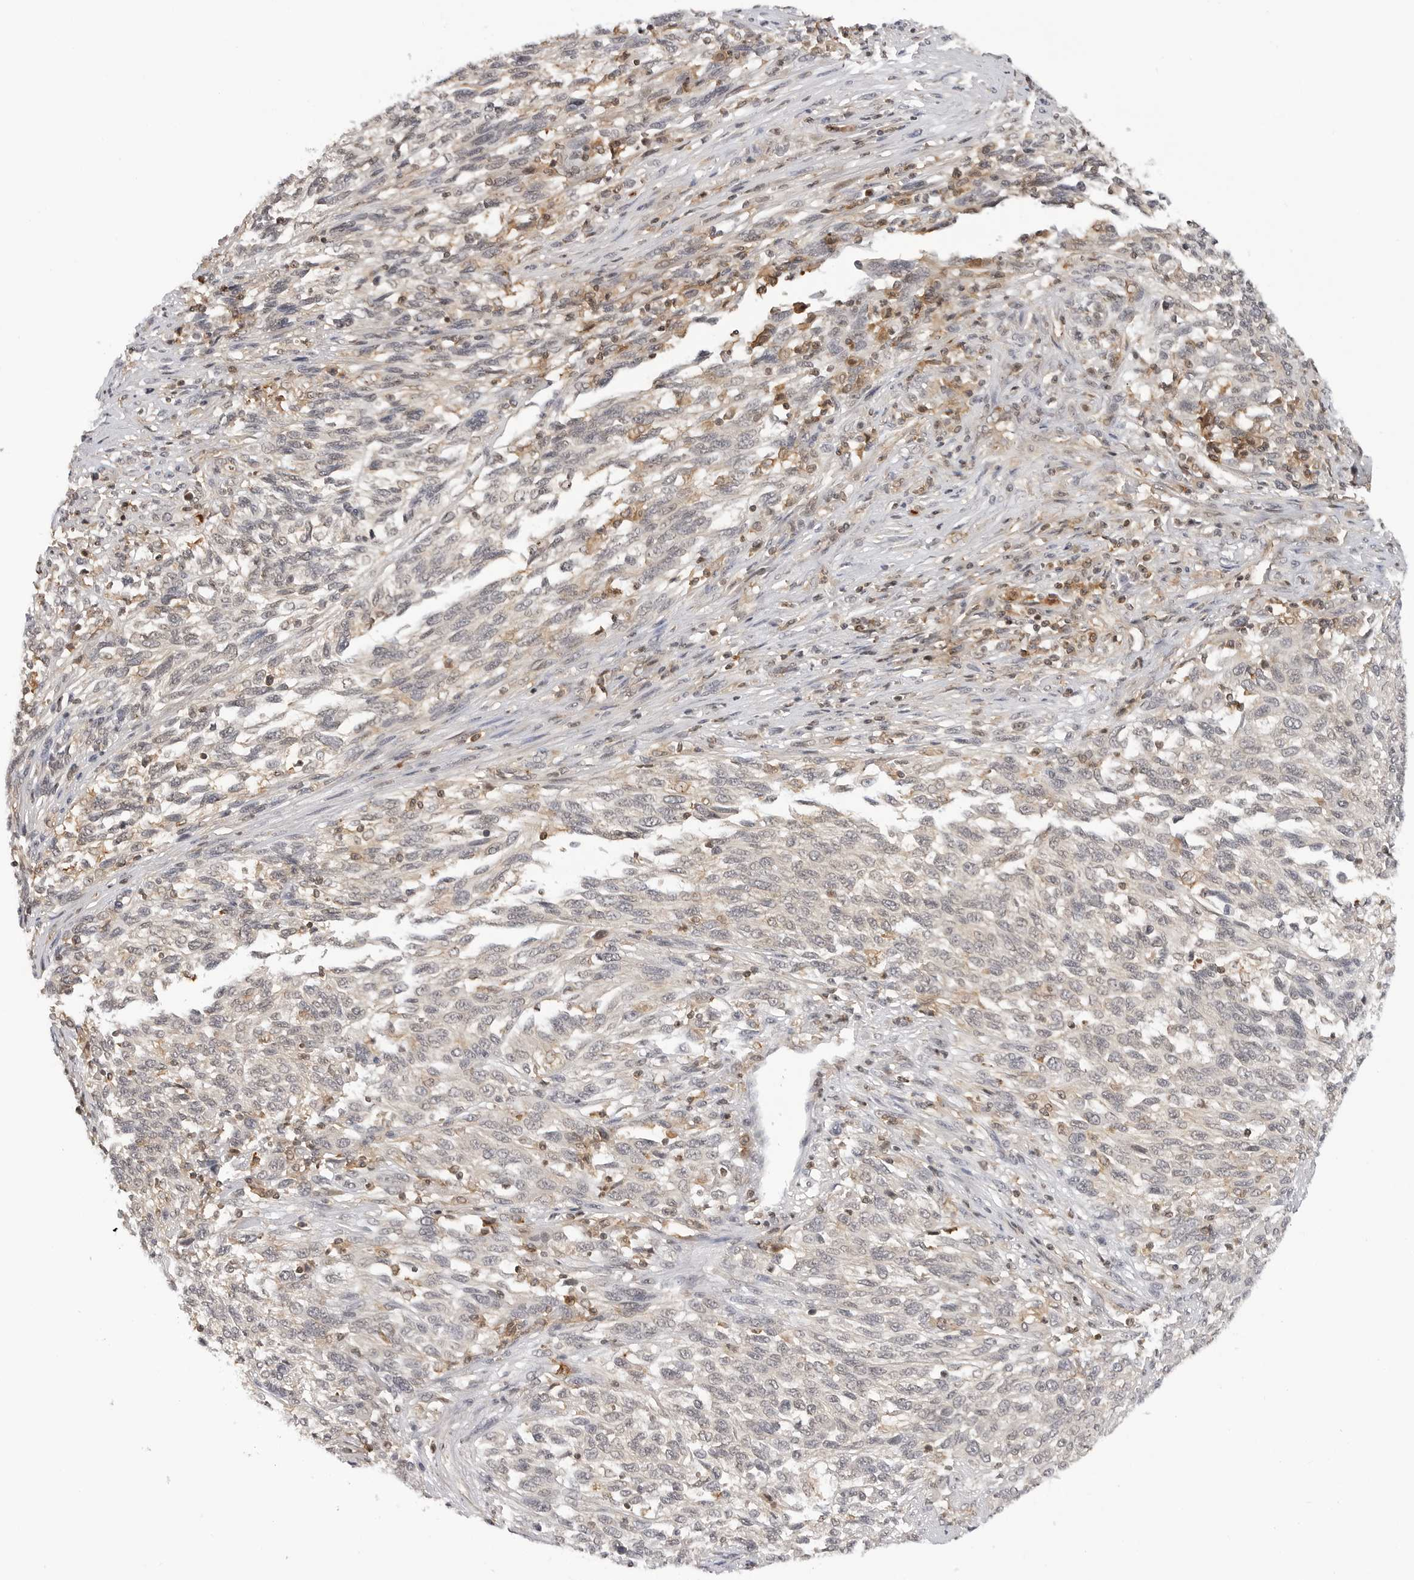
{"staining": {"intensity": "negative", "quantity": "none", "location": "none"}, "tissue": "melanoma", "cell_type": "Tumor cells", "image_type": "cancer", "snomed": [{"axis": "morphology", "description": "Malignant melanoma, Metastatic site"}, {"axis": "topography", "description": "Lymph node"}], "caption": "This is an IHC photomicrograph of malignant melanoma (metastatic site). There is no staining in tumor cells.", "gene": "MAP2K5", "patient": {"sex": "male", "age": 61}}